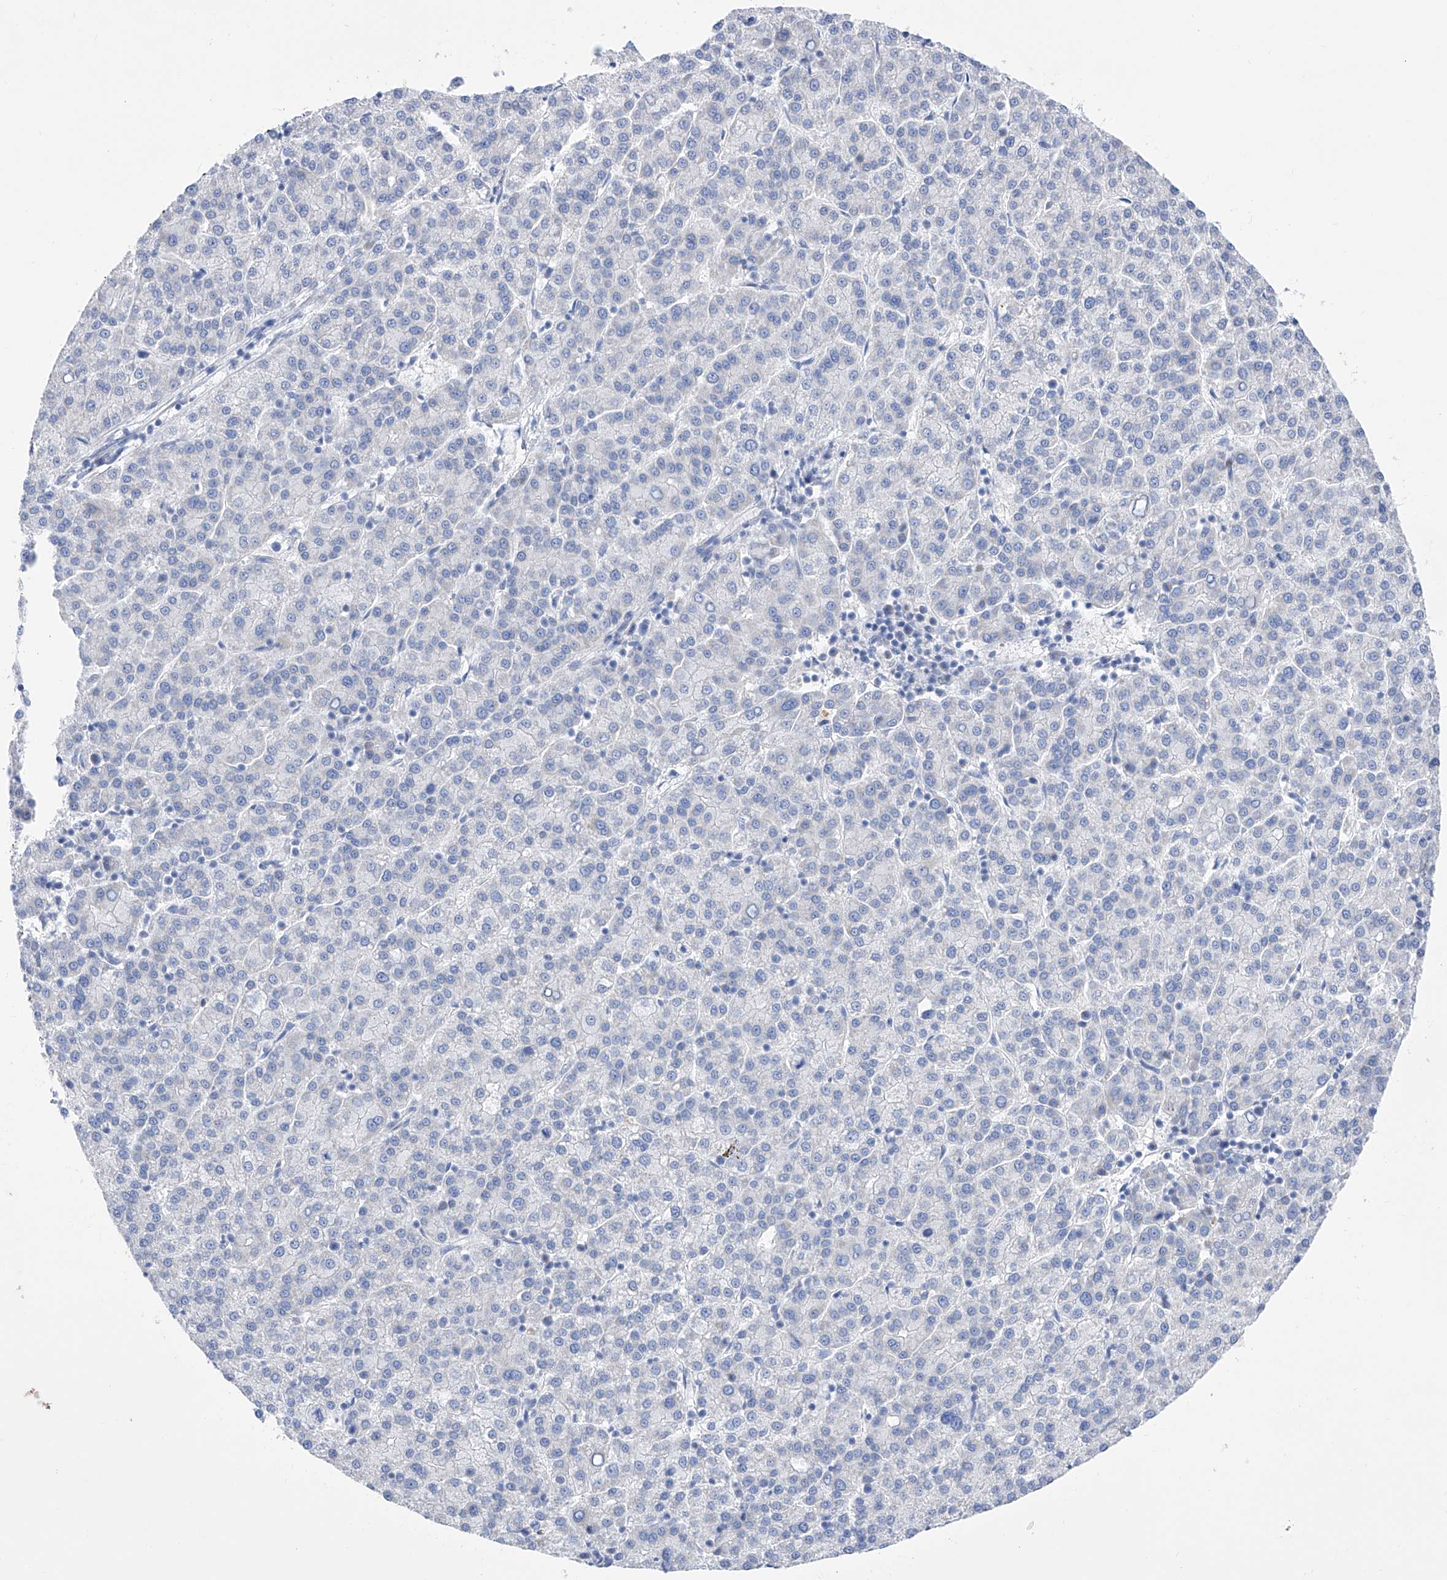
{"staining": {"intensity": "negative", "quantity": "none", "location": "none"}, "tissue": "liver cancer", "cell_type": "Tumor cells", "image_type": "cancer", "snomed": [{"axis": "morphology", "description": "Carcinoma, Hepatocellular, NOS"}, {"axis": "topography", "description": "Liver"}], "caption": "High power microscopy micrograph of an immunohistochemistry photomicrograph of hepatocellular carcinoma (liver), revealing no significant positivity in tumor cells.", "gene": "FLG", "patient": {"sex": "female", "age": 58}}